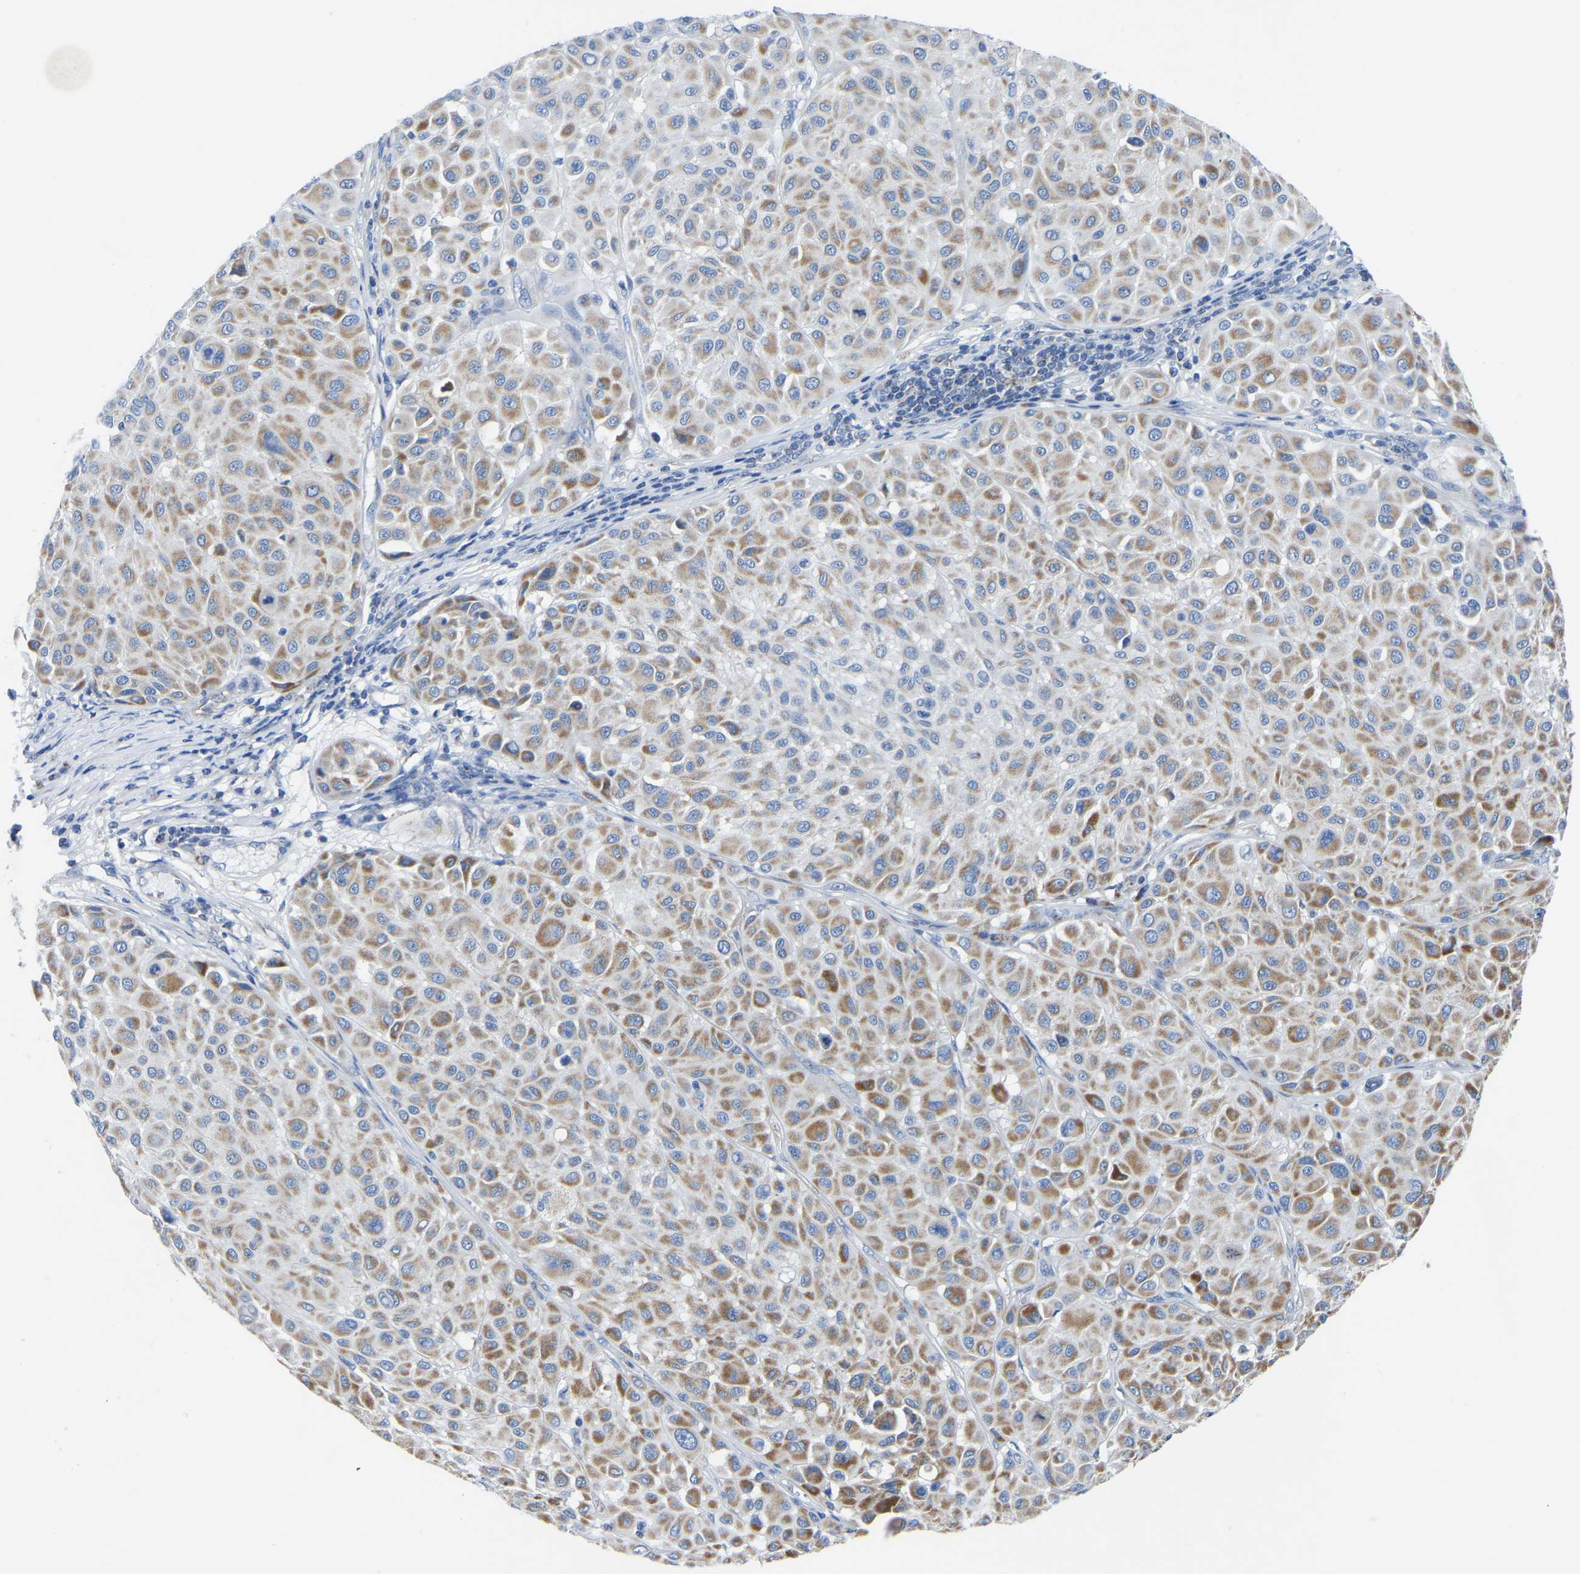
{"staining": {"intensity": "moderate", "quantity": "25%-75%", "location": "cytoplasmic/membranous"}, "tissue": "melanoma", "cell_type": "Tumor cells", "image_type": "cancer", "snomed": [{"axis": "morphology", "description": "Malignant melanoma, Metastatic site"}, {"axis": "topography", "description": "Soft tissue"}], "caption": "Melanoma was stained to show a protein in brown. There is medium levels of moderate cytoplasmic/membranous staining in about 25%-75% of tumor cells.", "gene": "ETFA", "patient": {"sex": "male", "age": 41}}